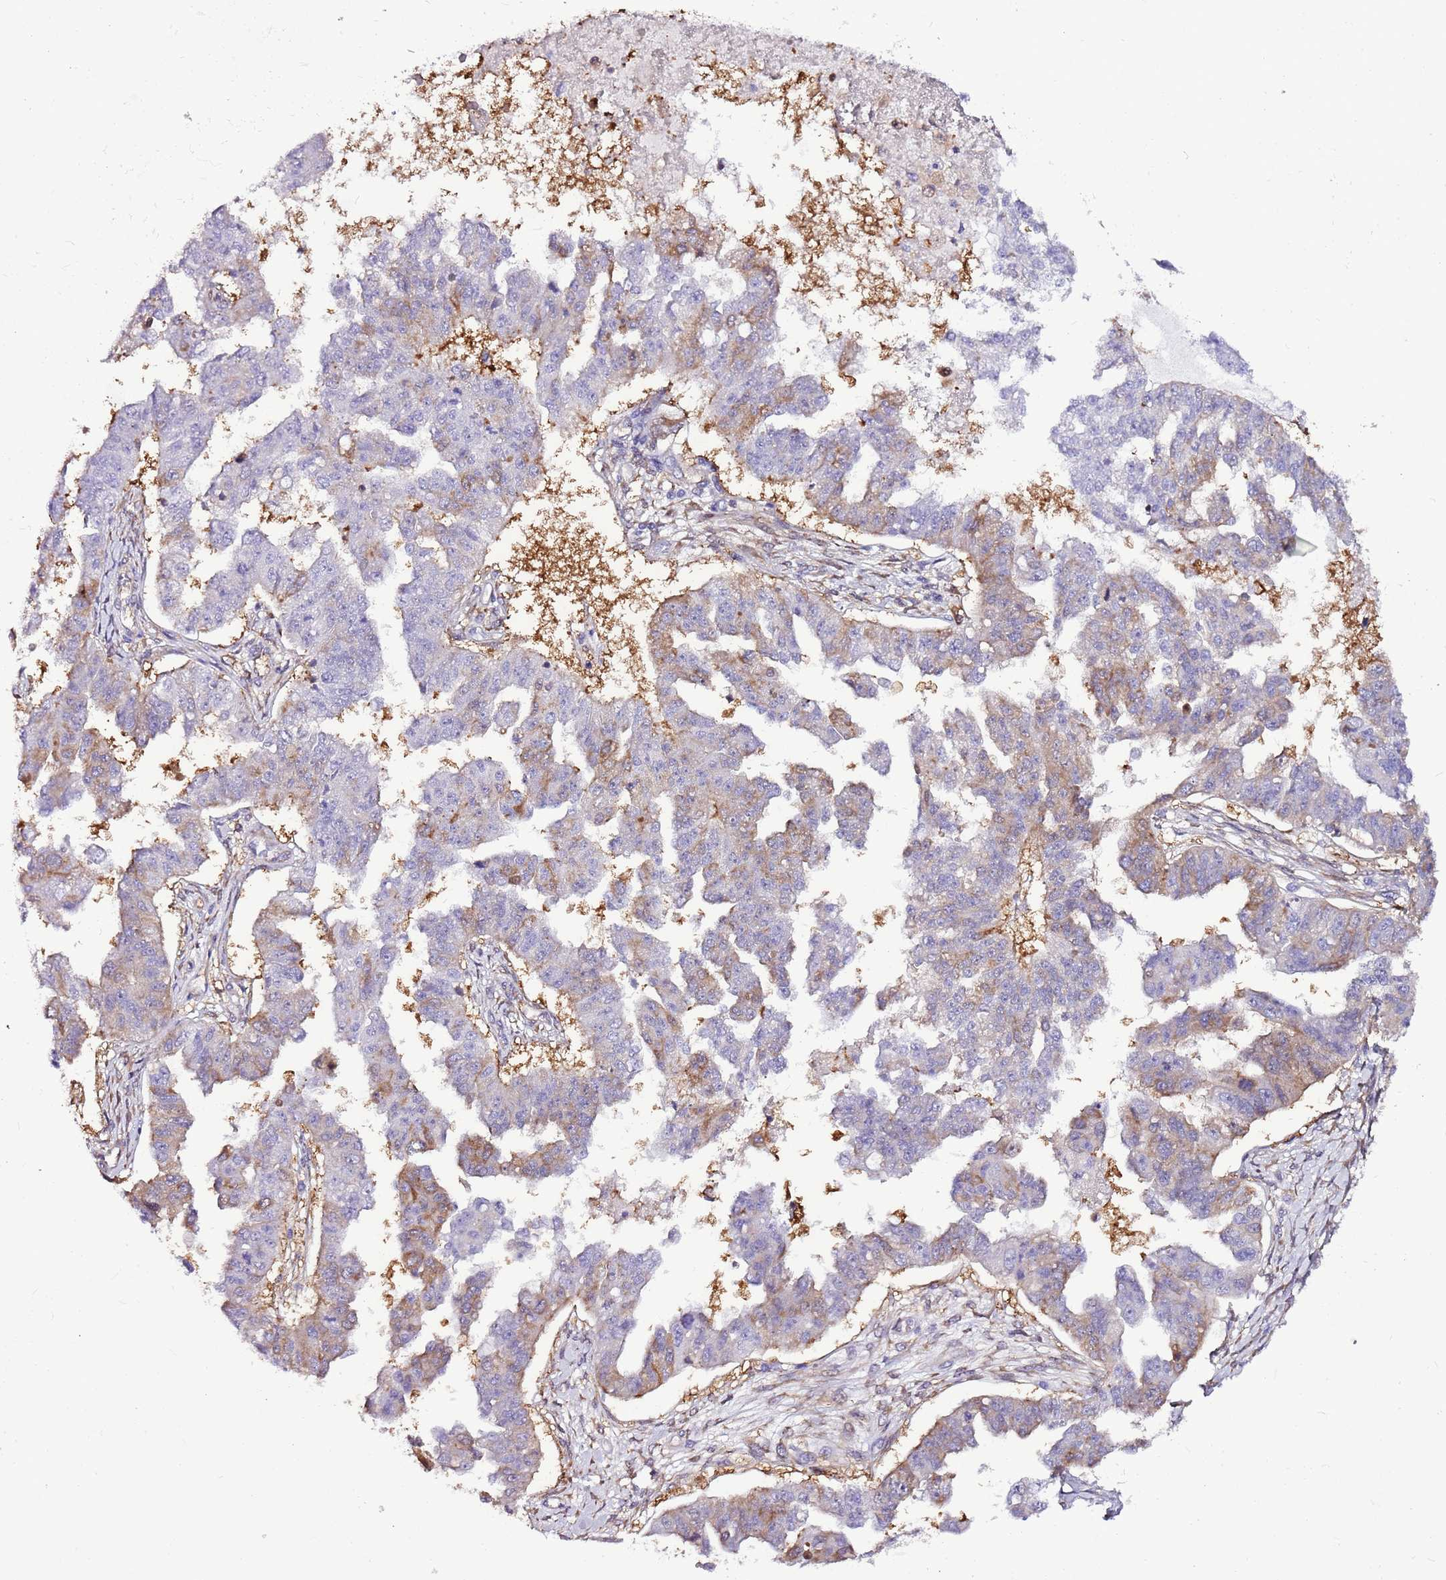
{"staining": {"intensity": "weak", "quantity": "25%-75%", "location": "cytoplasmic/membranous"}, "tissue": "ovarian cancer", "cell_type": "Tumor cells", "image_type": "cancer", "snomed": [{"axis": "morphology", "description": "Cystadenocarcinoma, serous, NOS"}, {"axis": "topography", "description": "Ovary"}], "caption": "This histopathology image displays immunohistochemistry staining of human ovarian cancer (serous cystadenocarcinoma), with low weak cytoplasmic/membranous expression in about 25%-75% of tumor cells.", "gene": "ATXN2L", "patient": {"sex": "female", "age": 58}}